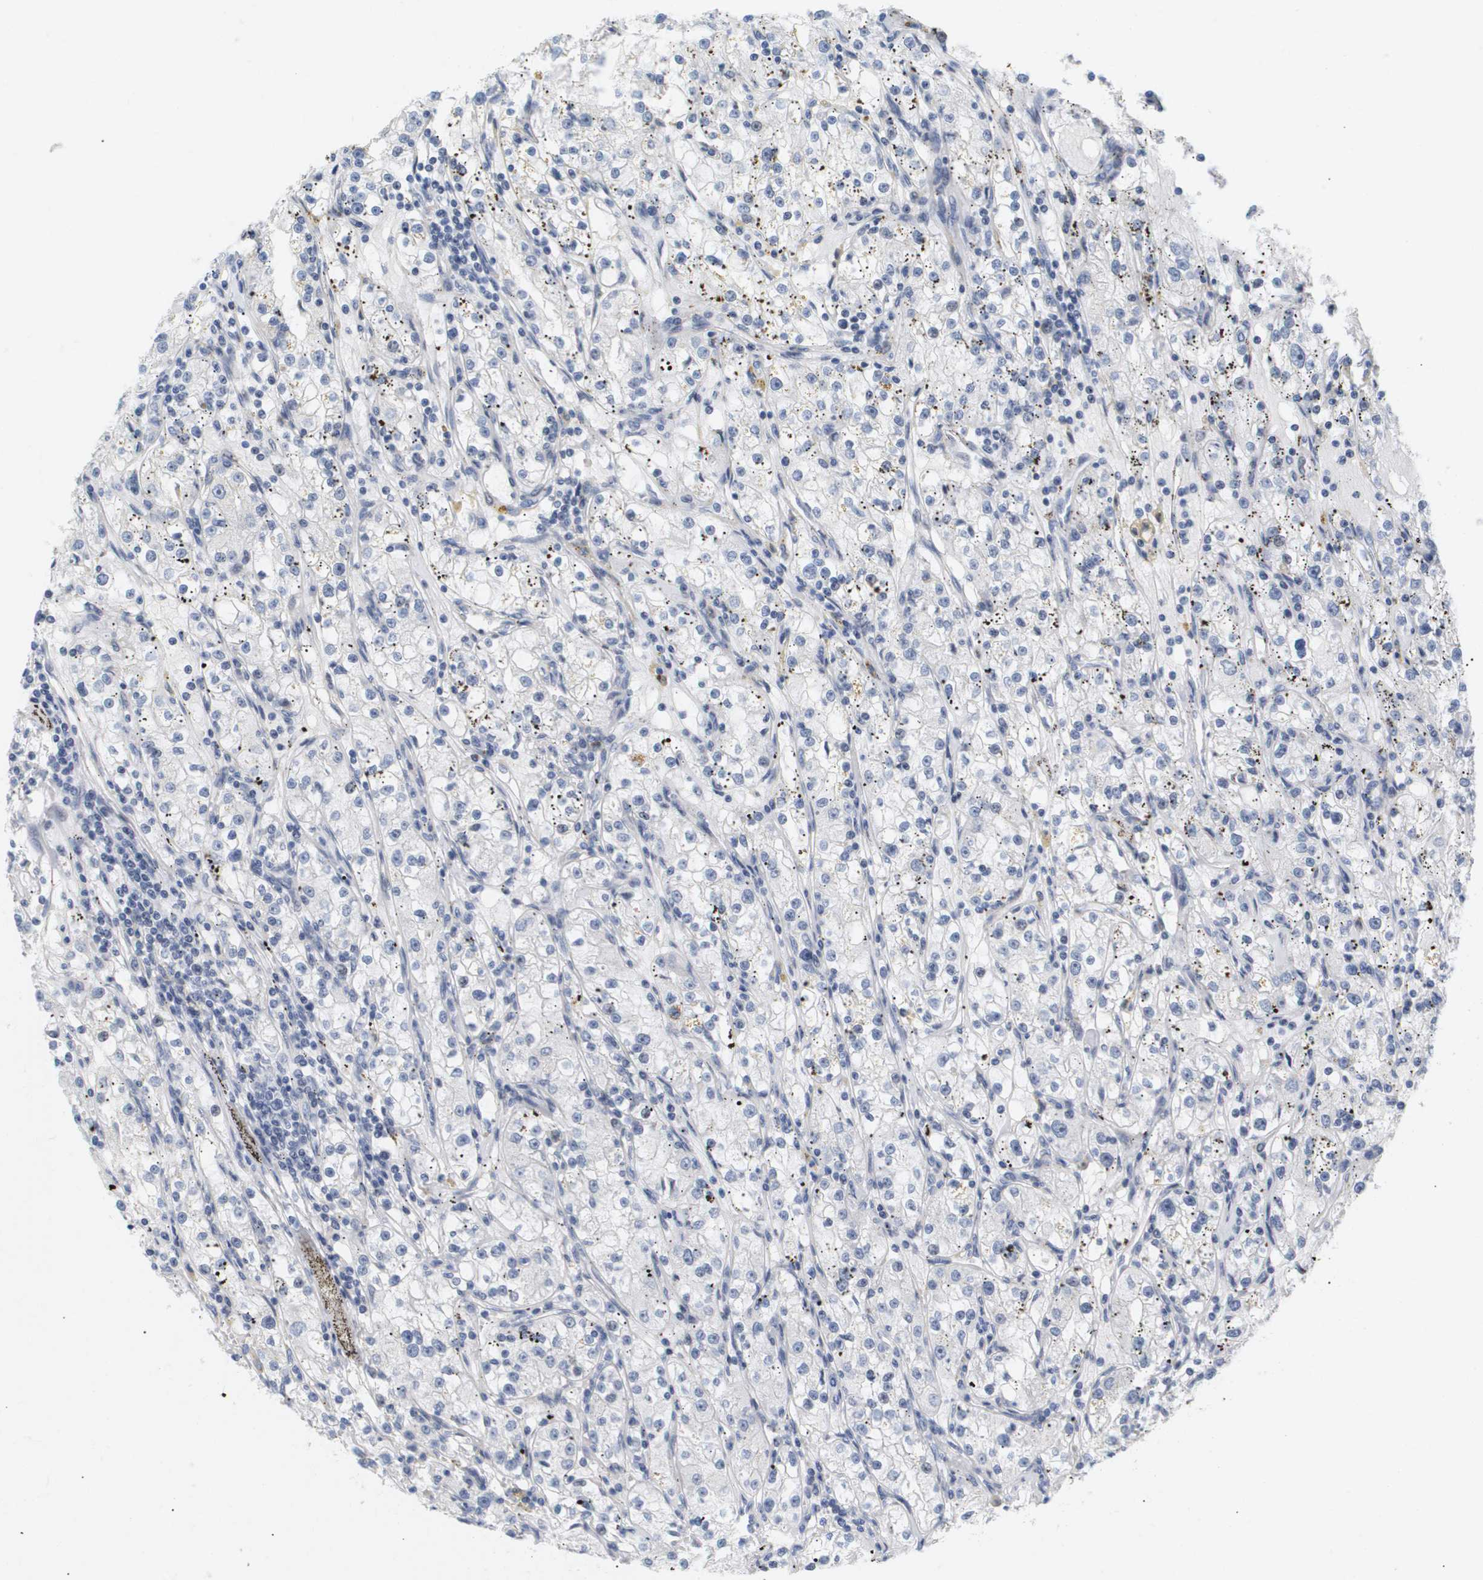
{"staining": {"intensity": "negative", "quantity": "none", "location": "none"}, "tissue": "renal cancer", "cell_type": "Tumor cells", "image_type": "cancer", "snomed": [{"axis": "morphology", "description": "Adenocarcinoma, NOS"}, {"axis": "topography", "description": "Kidney"}], "caption": "Tumor cells are negative for protein expression in human renal cancer.", "gene": "PPARD", "patient": {"sex": "male", "age": 56}}